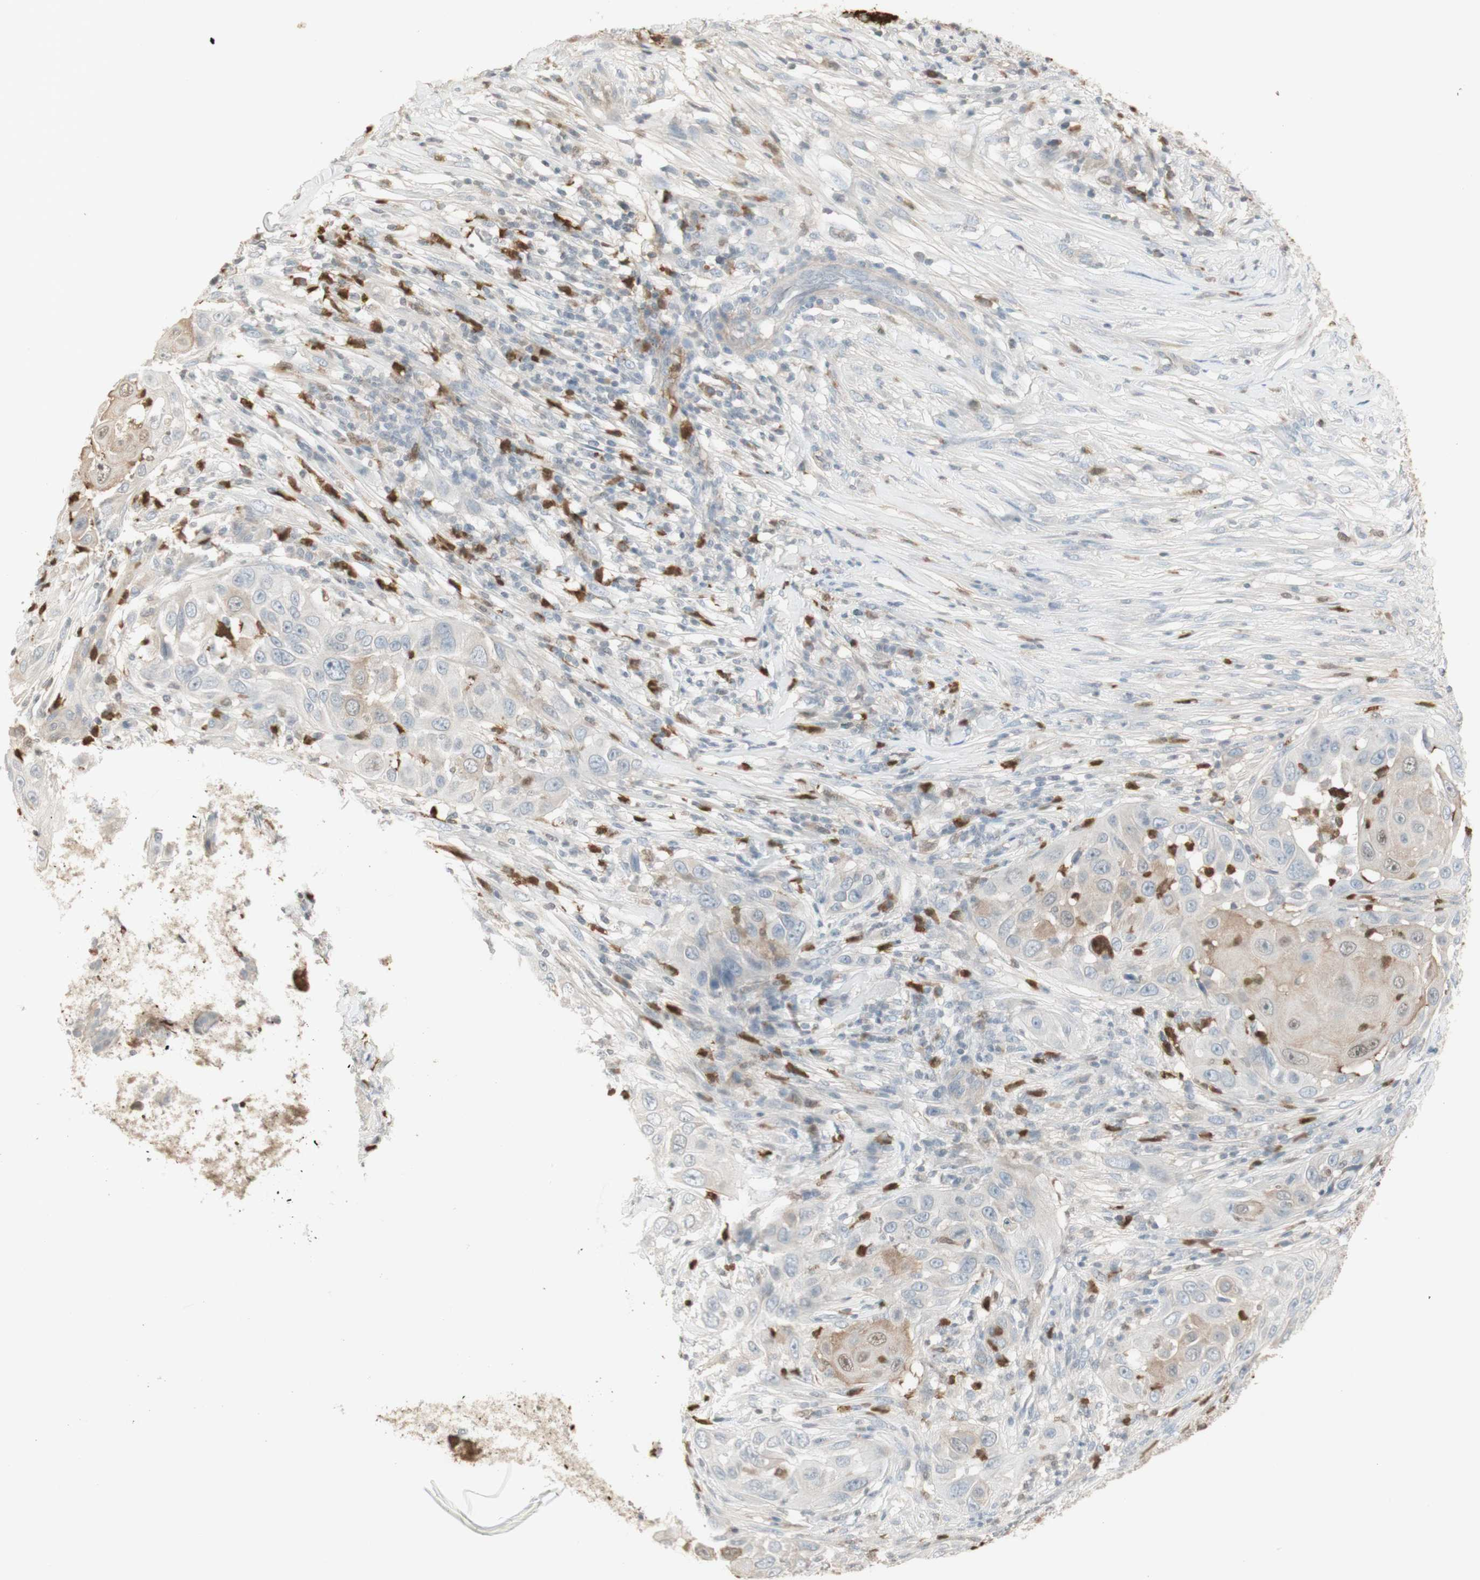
{"staining": {"intensity": "weak", "quantity": "<25%", "location": "cytoplasmic/membranous,nuclear"}, "tissue": "skin cancer", "cell_type": "Tumor cells", "image_type": "cancer", "snomed": [{"axis": "morphology", "description": "Squamous cell carcinoma, NOS"}, {"axis": "topography", "description": "Skin"}], "caption": "A histopathology image of skin cancer stained for a protein displays no brown staining in tumor cells.", "gene": "NID1", "patient": {"sex": "female", "age": 44}}